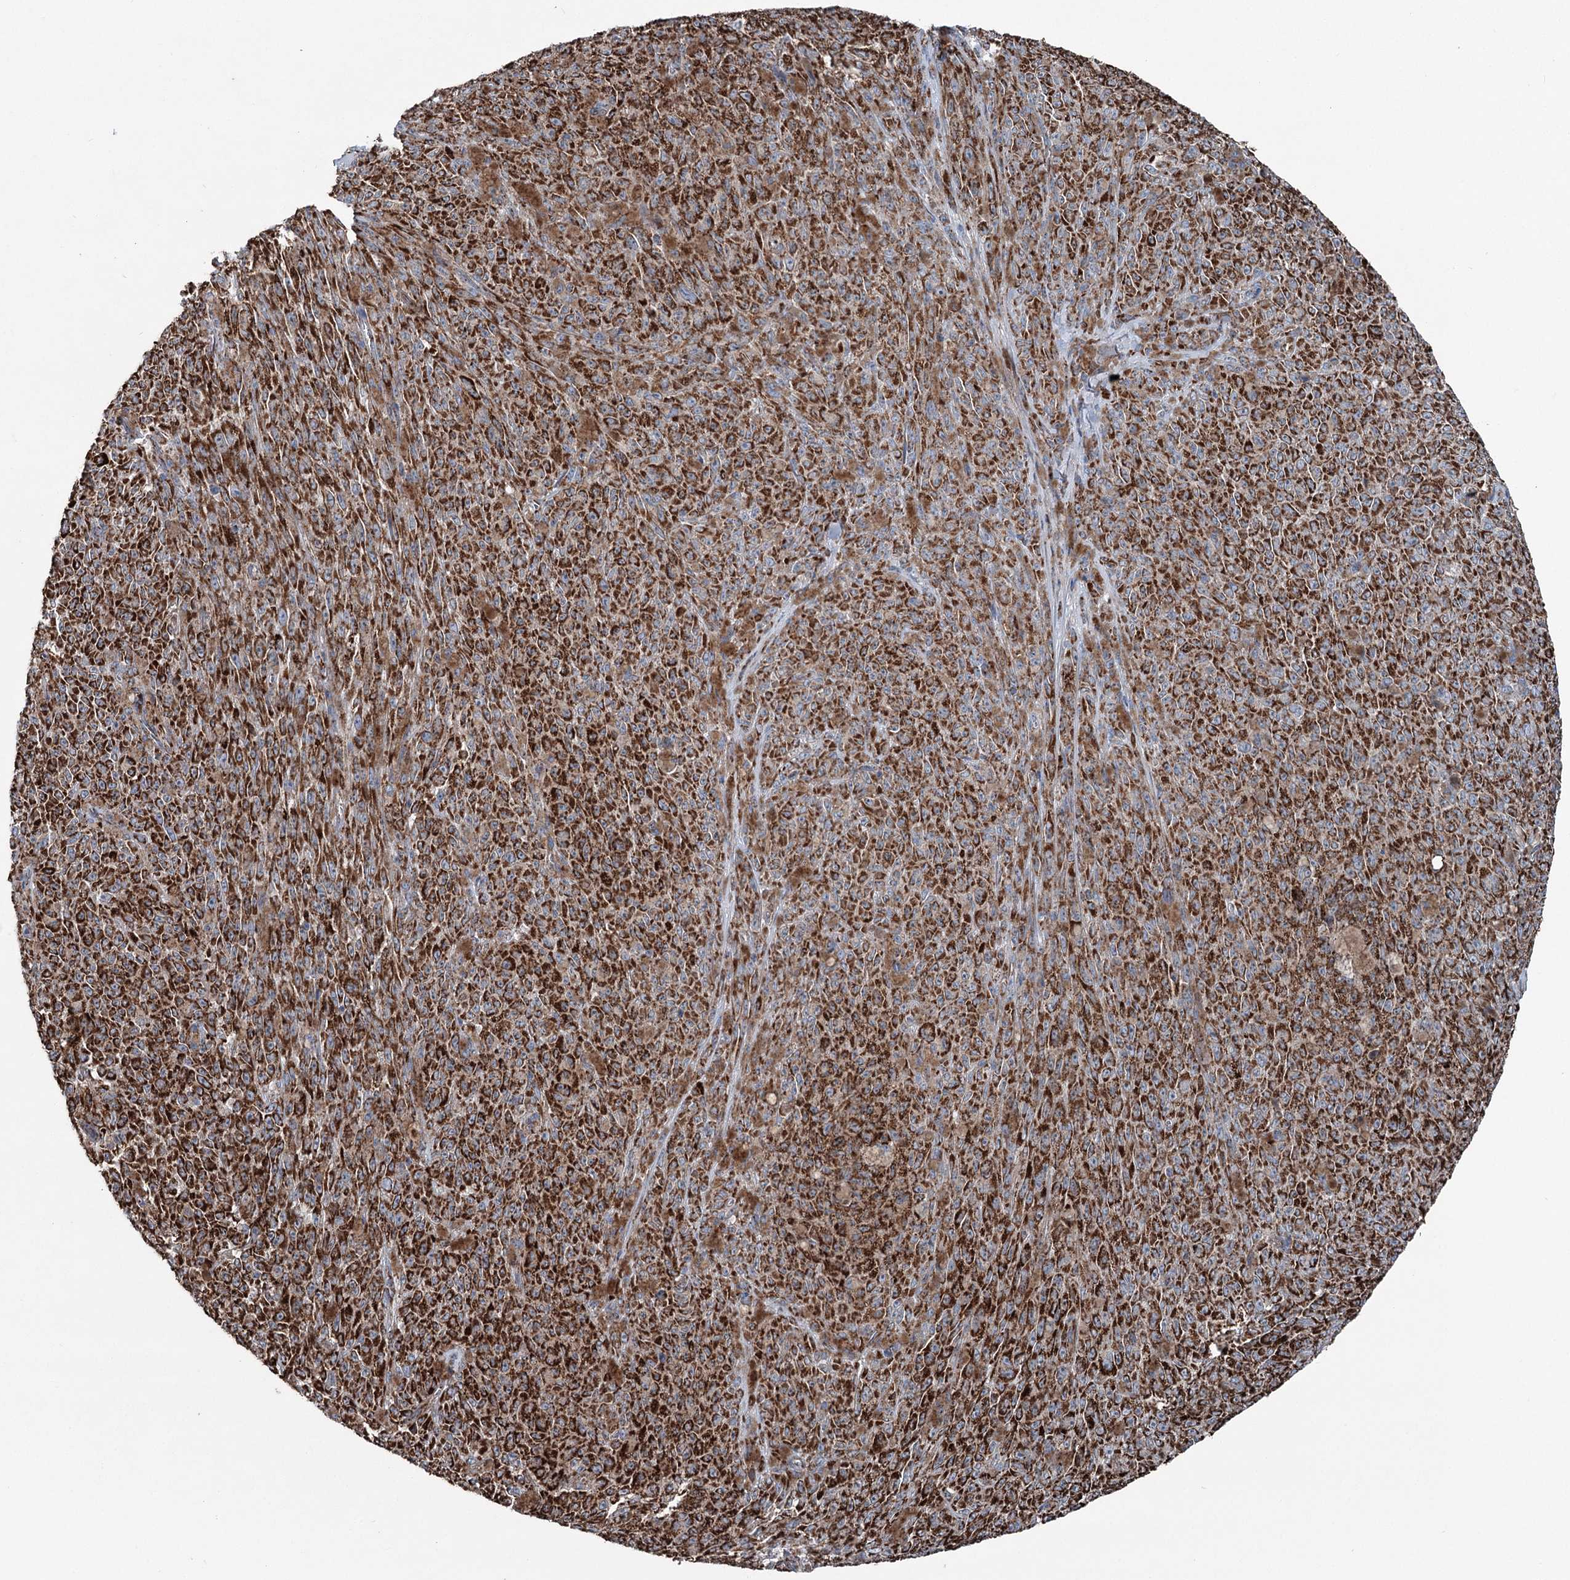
{"staining": {"intensity": "strong", "quantity": ">75%", "location": "cytoplasmic/membranous"}, "tissue": "melanoma", "cell_type": "Tumor cells", "image_type": "cancer", "snomed": [{"axis": "morphology", "description": "Malignant melanoma, NOS"}, {"axis": "topography", "description": "Skin"}], "caption": "This is an image of immunohistochemistry staining of melanoma, which shows strong staining in the cytoplasmic/membranous of tumor cells.", "gene": "UCN3", "patient": {"sex": "female", "age": 82}}